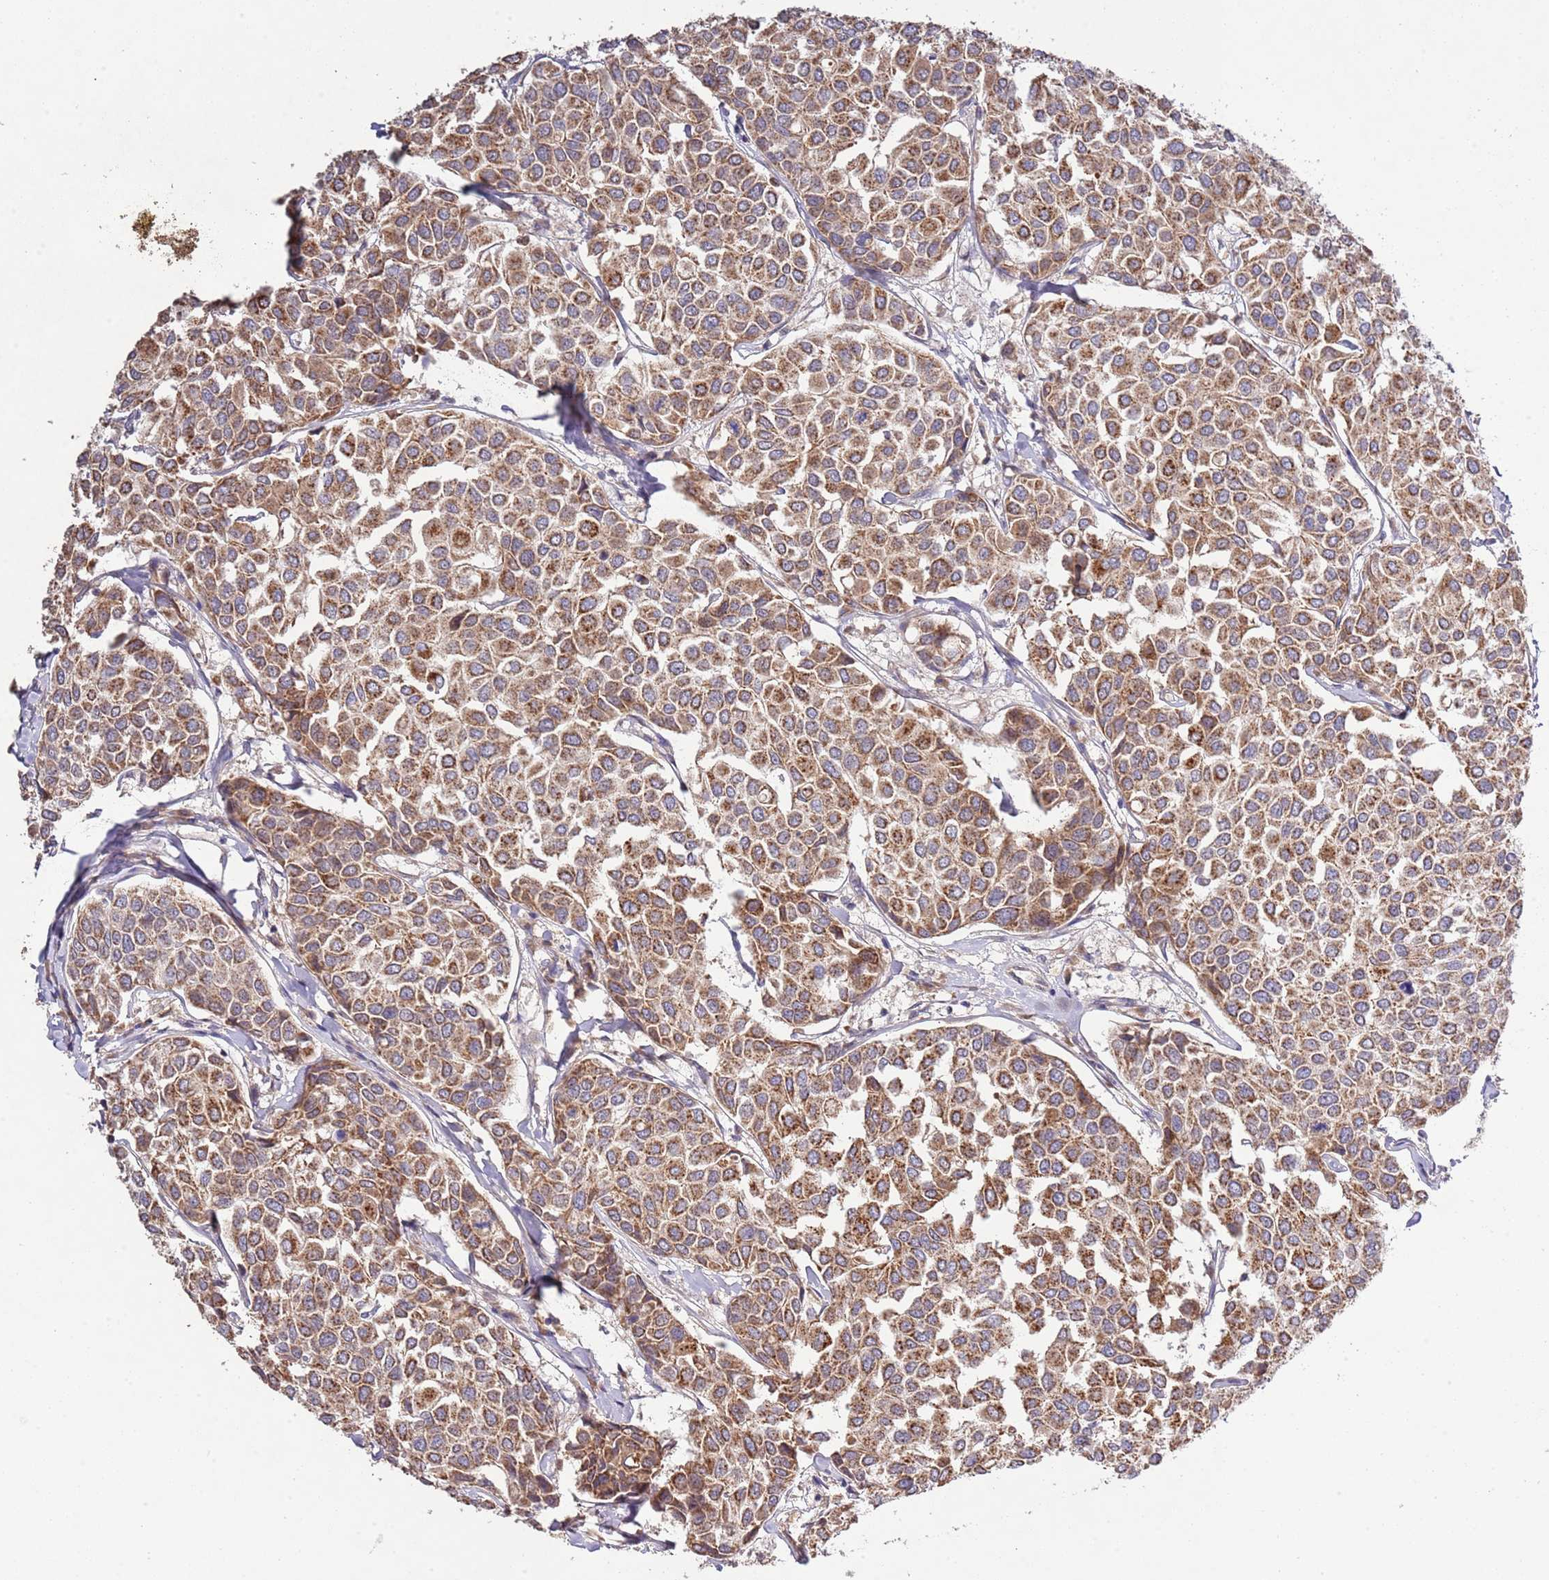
{"staining": {"intensity": "moderate", "quantity": ">75%", "location": "cytoplasmic/membranous"}, "tissue": "breast cancer", "cell_type": "Tumor cells", "image_type": "cancer", "snomed": [{"axis": "morphology", "description": "Duct carcinoma"}, {"axis": "topography", "description": "Breast"}], "caption": "The photomicrograph reveals immunohistochemical staining of breast cancer (intraductal carcinoma). There is moderate cytoplasmic/membranous positivity is seen in about >75% of tumor cells.", "gene": "IVD", "patient": {"sex": "female", "age": 55}}